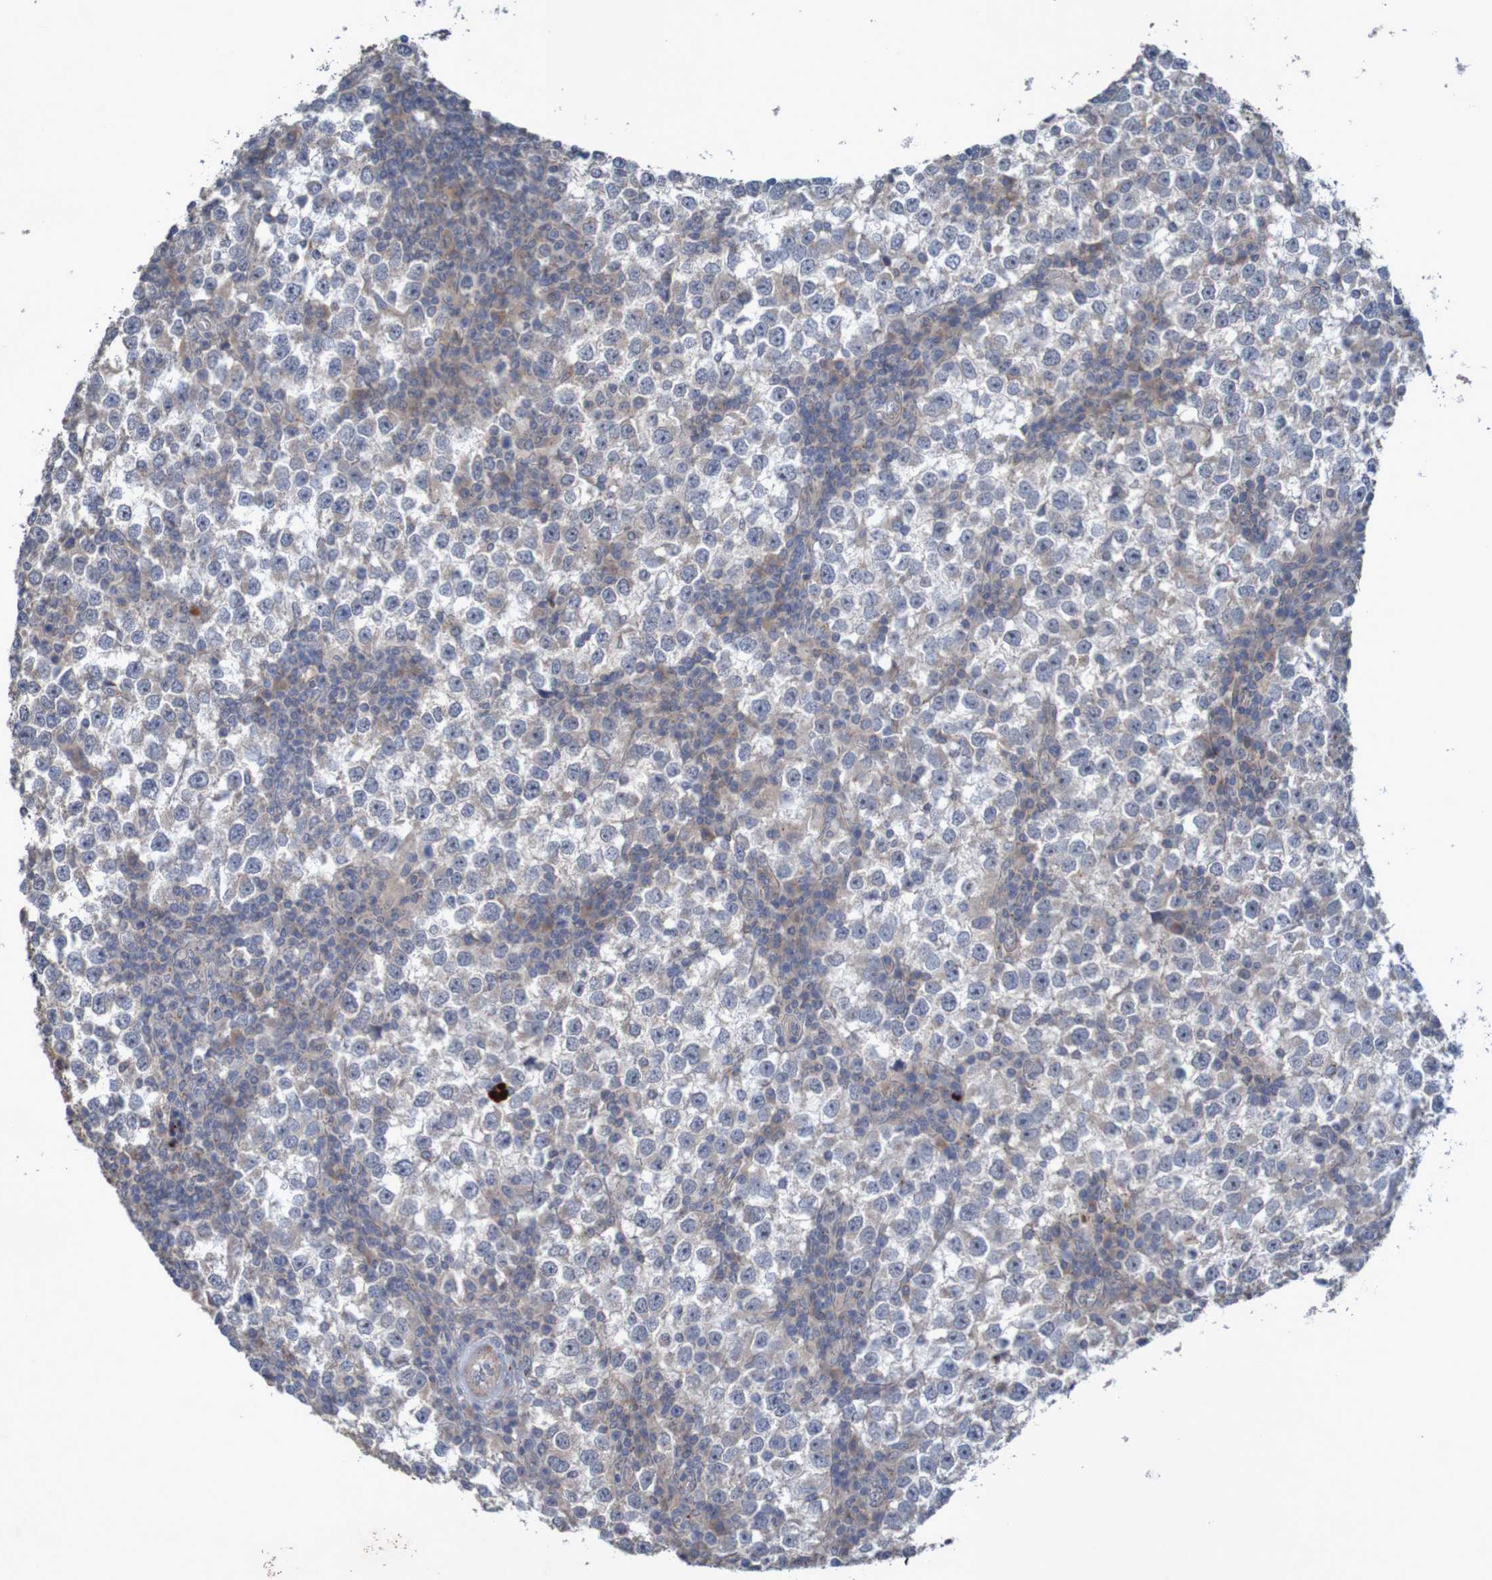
{"staining": {"intensity": "negative", "quantity": "none", "location": "none"}, "tissue": "testis cancer", "cell_type": "Tumor cells", "image_type": "cancer", "snomed": [{"axis": "morphology", "description": "Seminoma, NOS"}, {"axis": "topography", "description": "Testis"}], "caption": "There is no significant staining in tumor cells of testis cancer (seminoma). Nuclei are stained in blue.", "gene": "ANGPT4", "patient": {"sex": "male", "age": 65}}